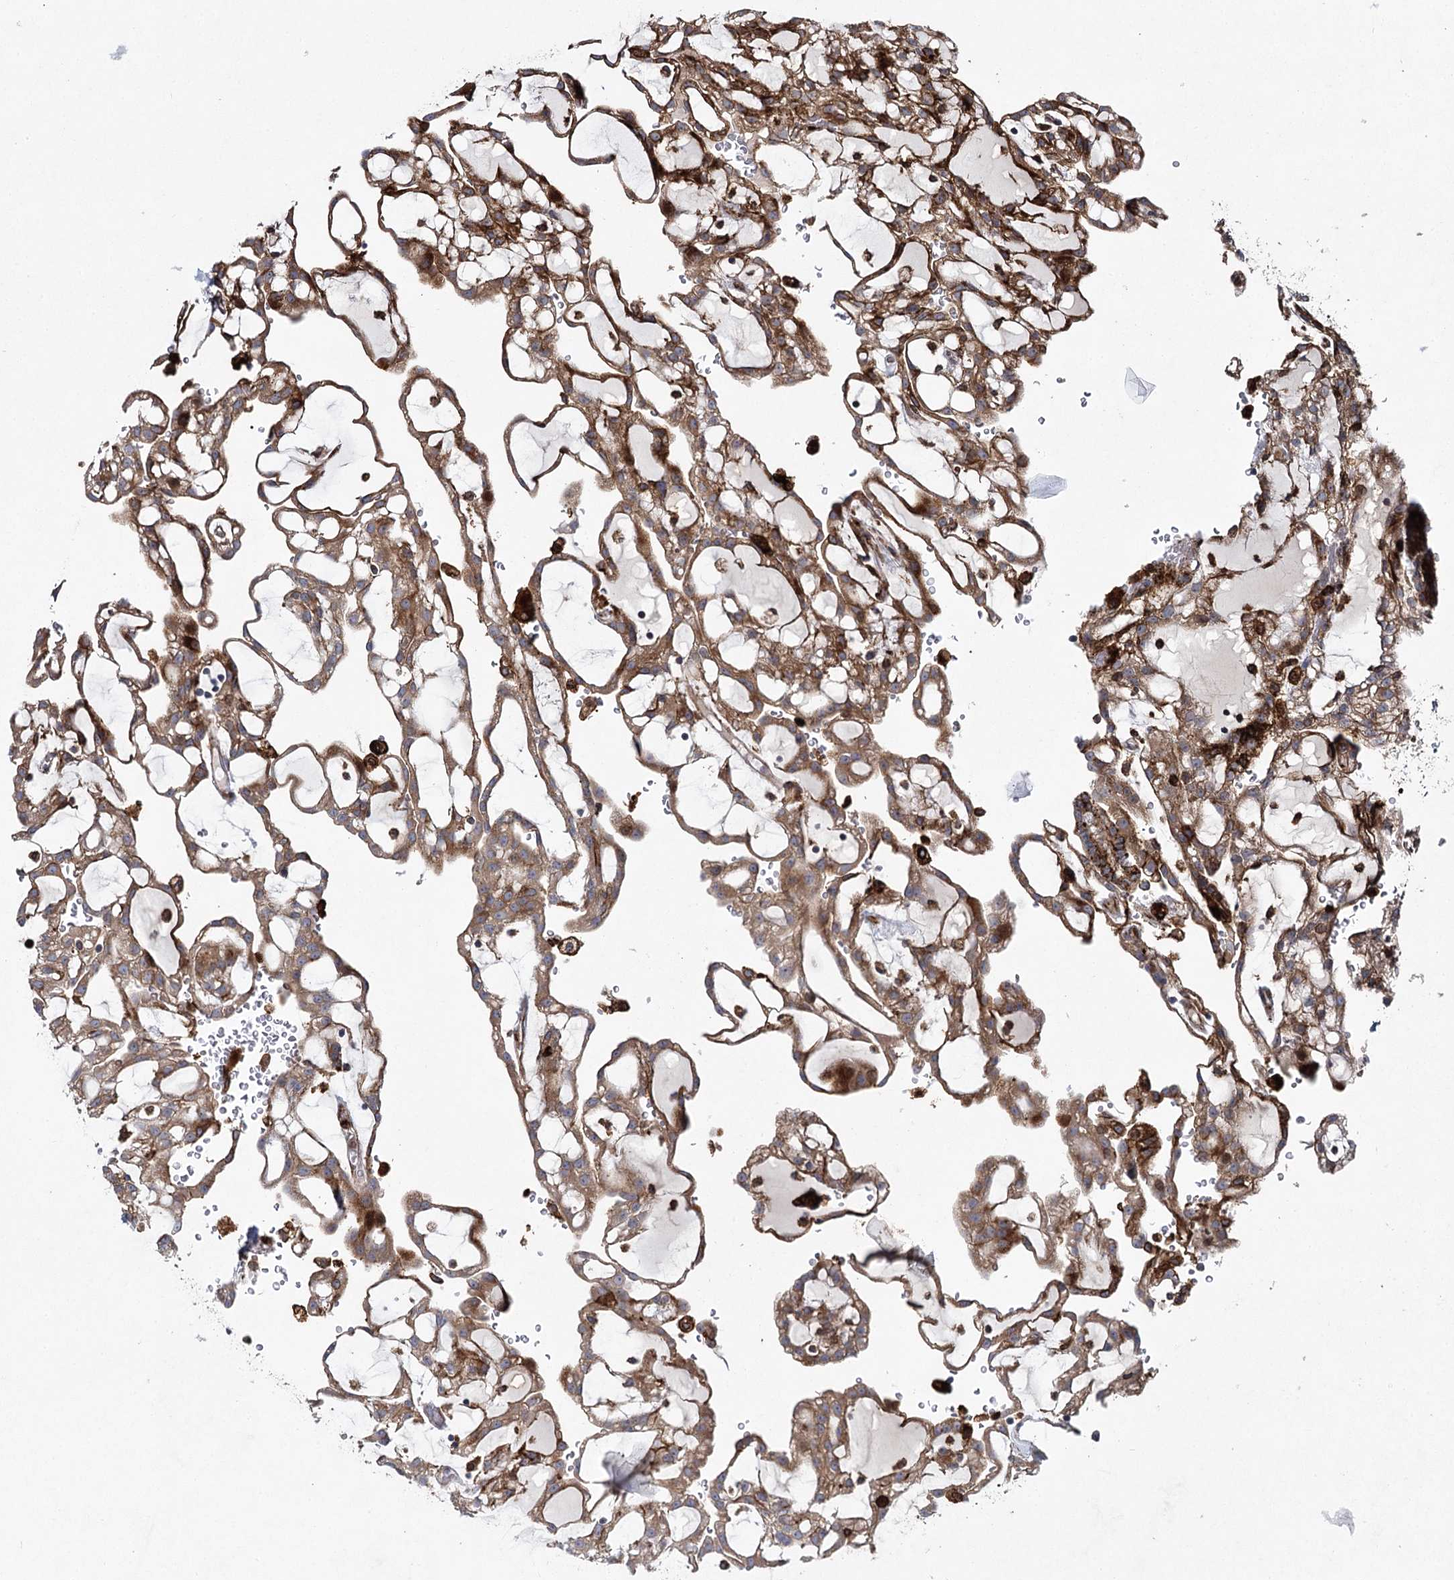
{"staining": {"intensity": "moderate", "quantity": ">75%", "location": "cytoplasmic/membranous"}, "tissue": "renal cancer", "cell_type": "Tumor cells", "image_type": "cancer", "snomed": [{"axis": "morphology", "description": "Adenocarcinoma, NOS"}, {"axis": "topography", "description": "Kidney"}], "caption": "A medium amount of moderate cytoplasmic/membranous positivity is seen in about >75% of tumor cells in adenocarcinoma (renal) tissue. (DAB (3,3'-diaminobenzidine) IHC with brightfield microscopy, high magnification).", "gene": "DCUN1D4", "patient": {"sex": "male", "age": 63}}